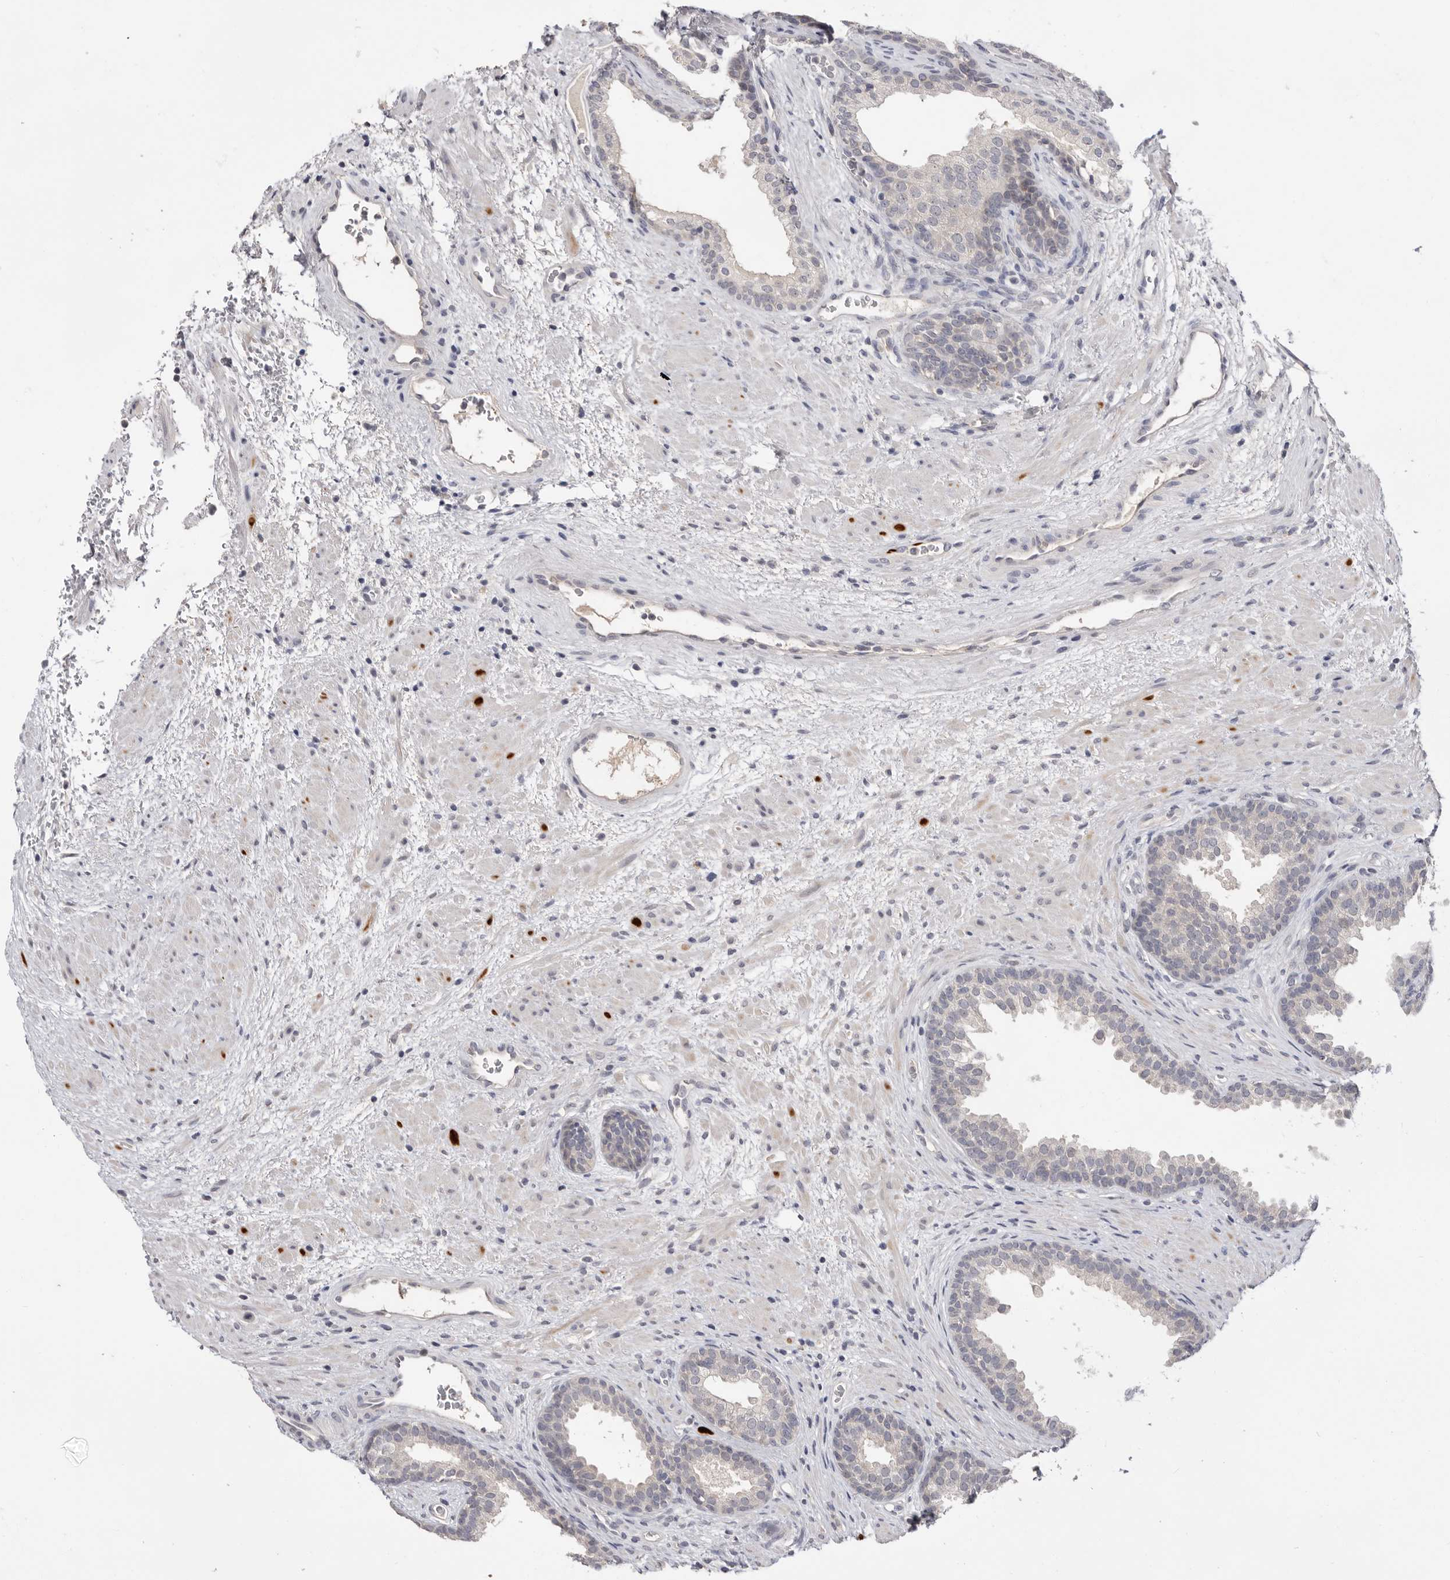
{"staining": {"intensity": "negative", "quantity": "none", "location": "none"}, "tissue": "prostate", "cell_type": "Glandular cells", "image_type": "normal", "snomed": [{"axis": "morphology", "description": "Normal tissue, NOS"}, {"axis": "topography", "description": "Prostate"}], "caption": "An IHC photomicrograph of normal prostate is shown. There is no staining in glandular cells of prostate.", "gene": "DOP1A", "patient": {"sex": "male", "age": 76}}